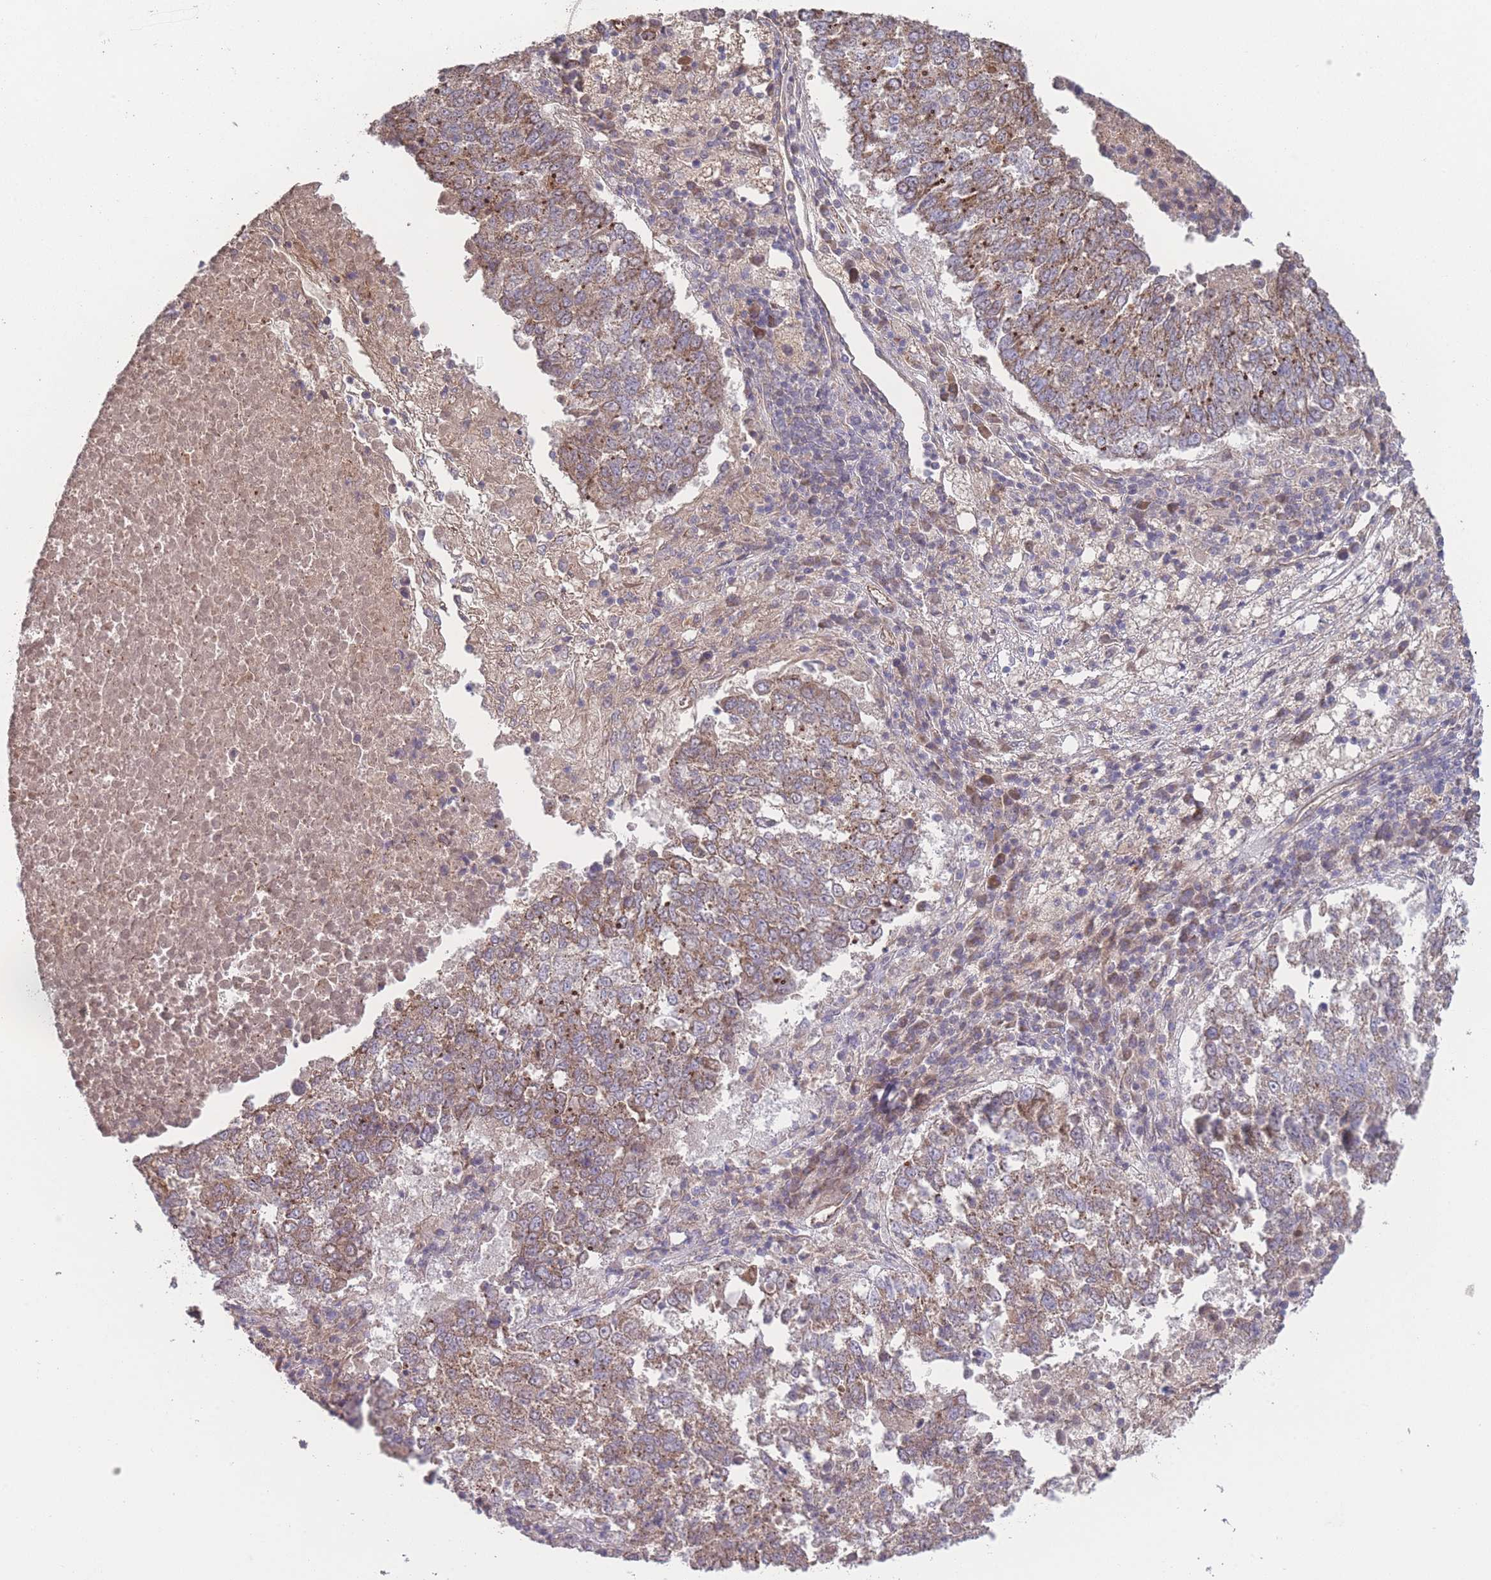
{"staining": {"intensity": "moderate", "quantity": ">75%", "location": "cytoplasmic/membranous"}, "tissue": "lung cancer", "cell_type": "Tumor cells", "image_type": "cancer", "snomed": [{"axis": "morphology", "description": "Squamous cell carcinoma, NOS"}, {"axis": "topography", "description": "Lung"}], "caption": "The micrograph reveals staining of squamous cell carcinoma (lung), revealing moderate cytoplasmic/membranous protein positivity (brown color) within tumor cells. (DAB (3,3'-diaminobenzidine) IHC, brown staining for protein, blue staining for nuclei).", "gene": "PXMP4", "patient": {"sex": "male", "age": 73}}